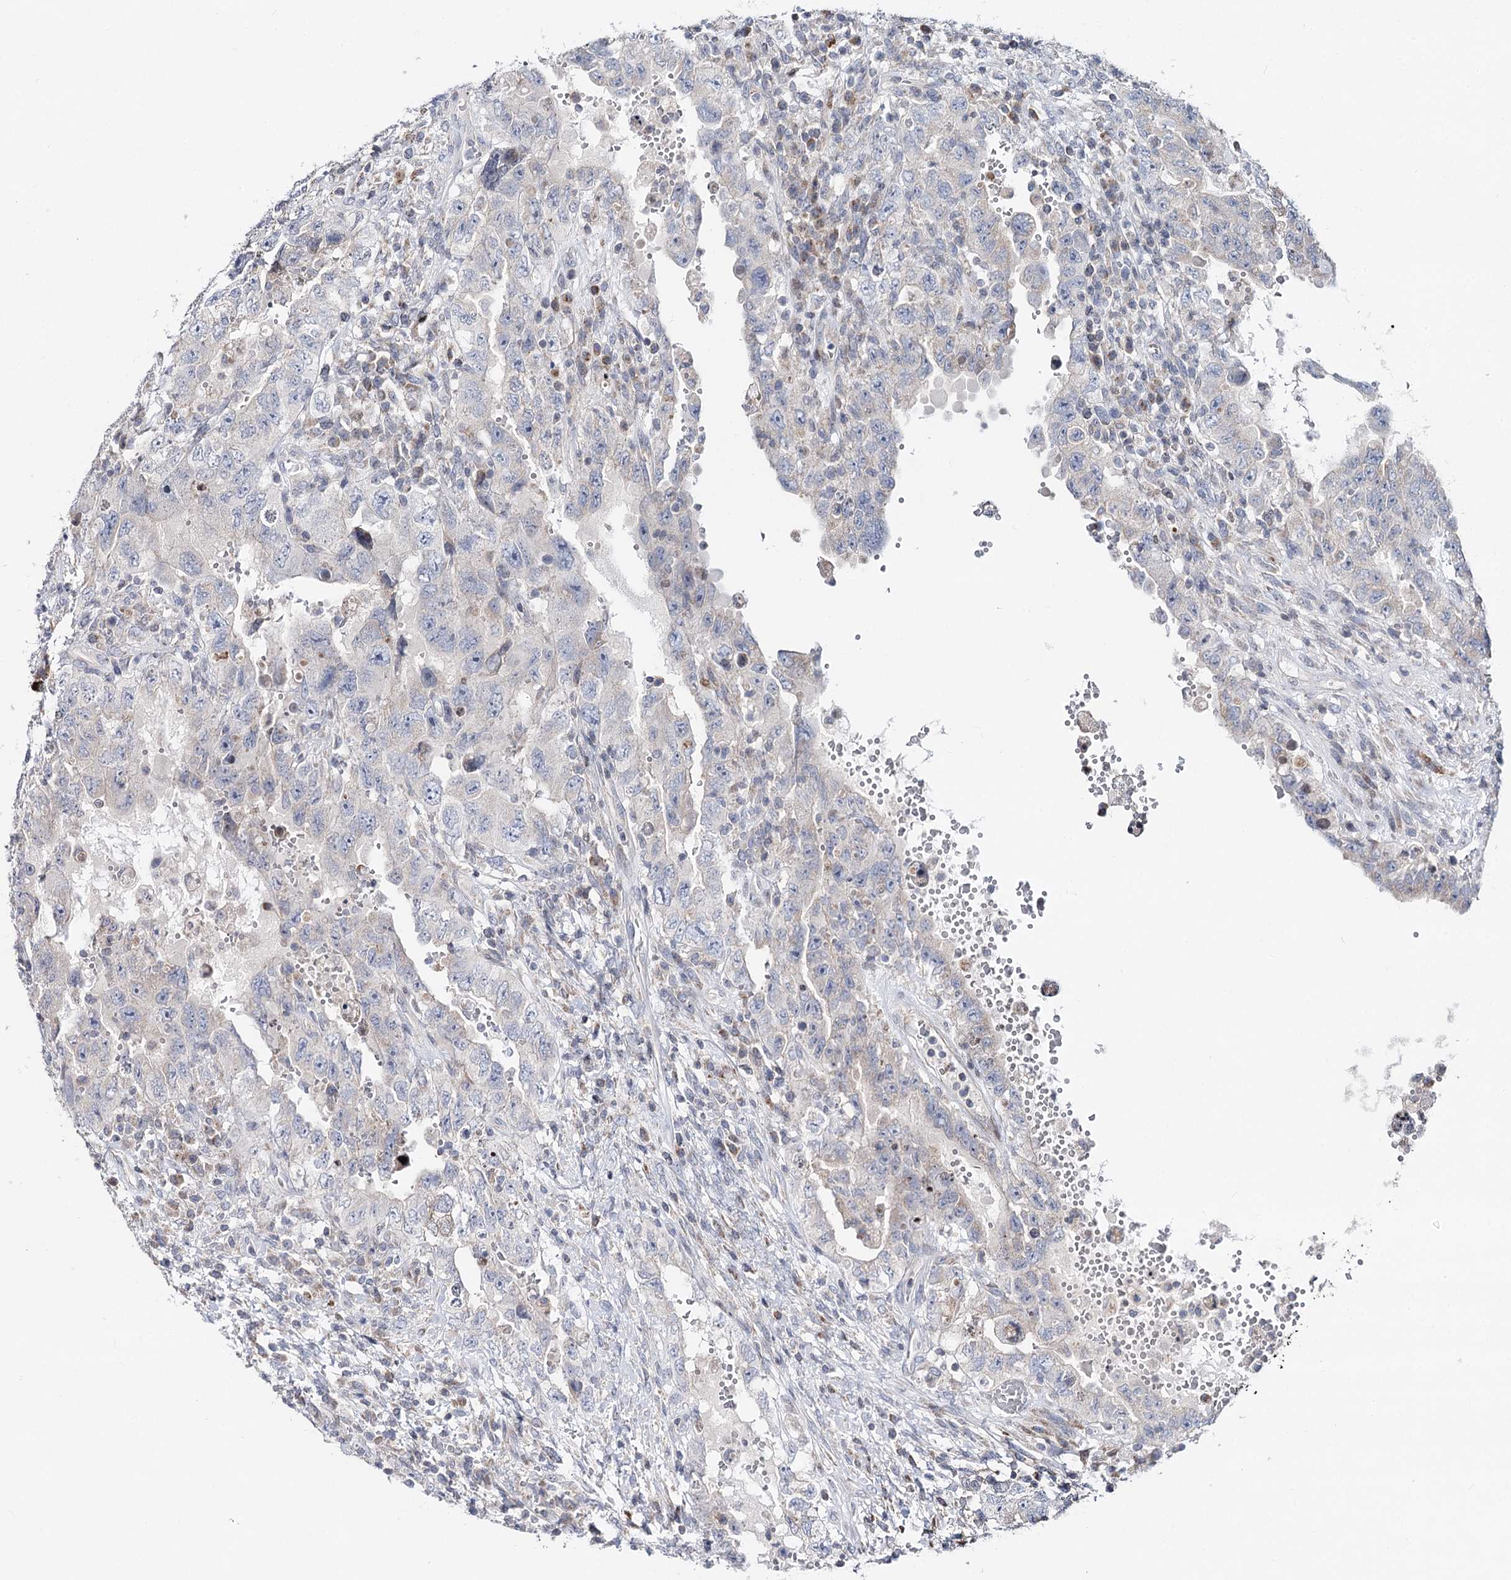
{"staining": {"intensity": "negative", "quantity": "none", "location": "none"}, "tissue": "testis cancer", "cell_type": "Tumor cells", "image_type": "cancer", "snomed": [{"axis": "morphology", "description": "Carcinoma, Embryonal, NOS"}, {"axis": "topography", "description": "Testis"}], "caption": "This is a photomicrograph of immunohistochemistry staining of testis embryonal carcinoma, which shows no staining in tumor cells.", "gene": "PTGR1", "patient": {"sex": "male", "age": 26}}